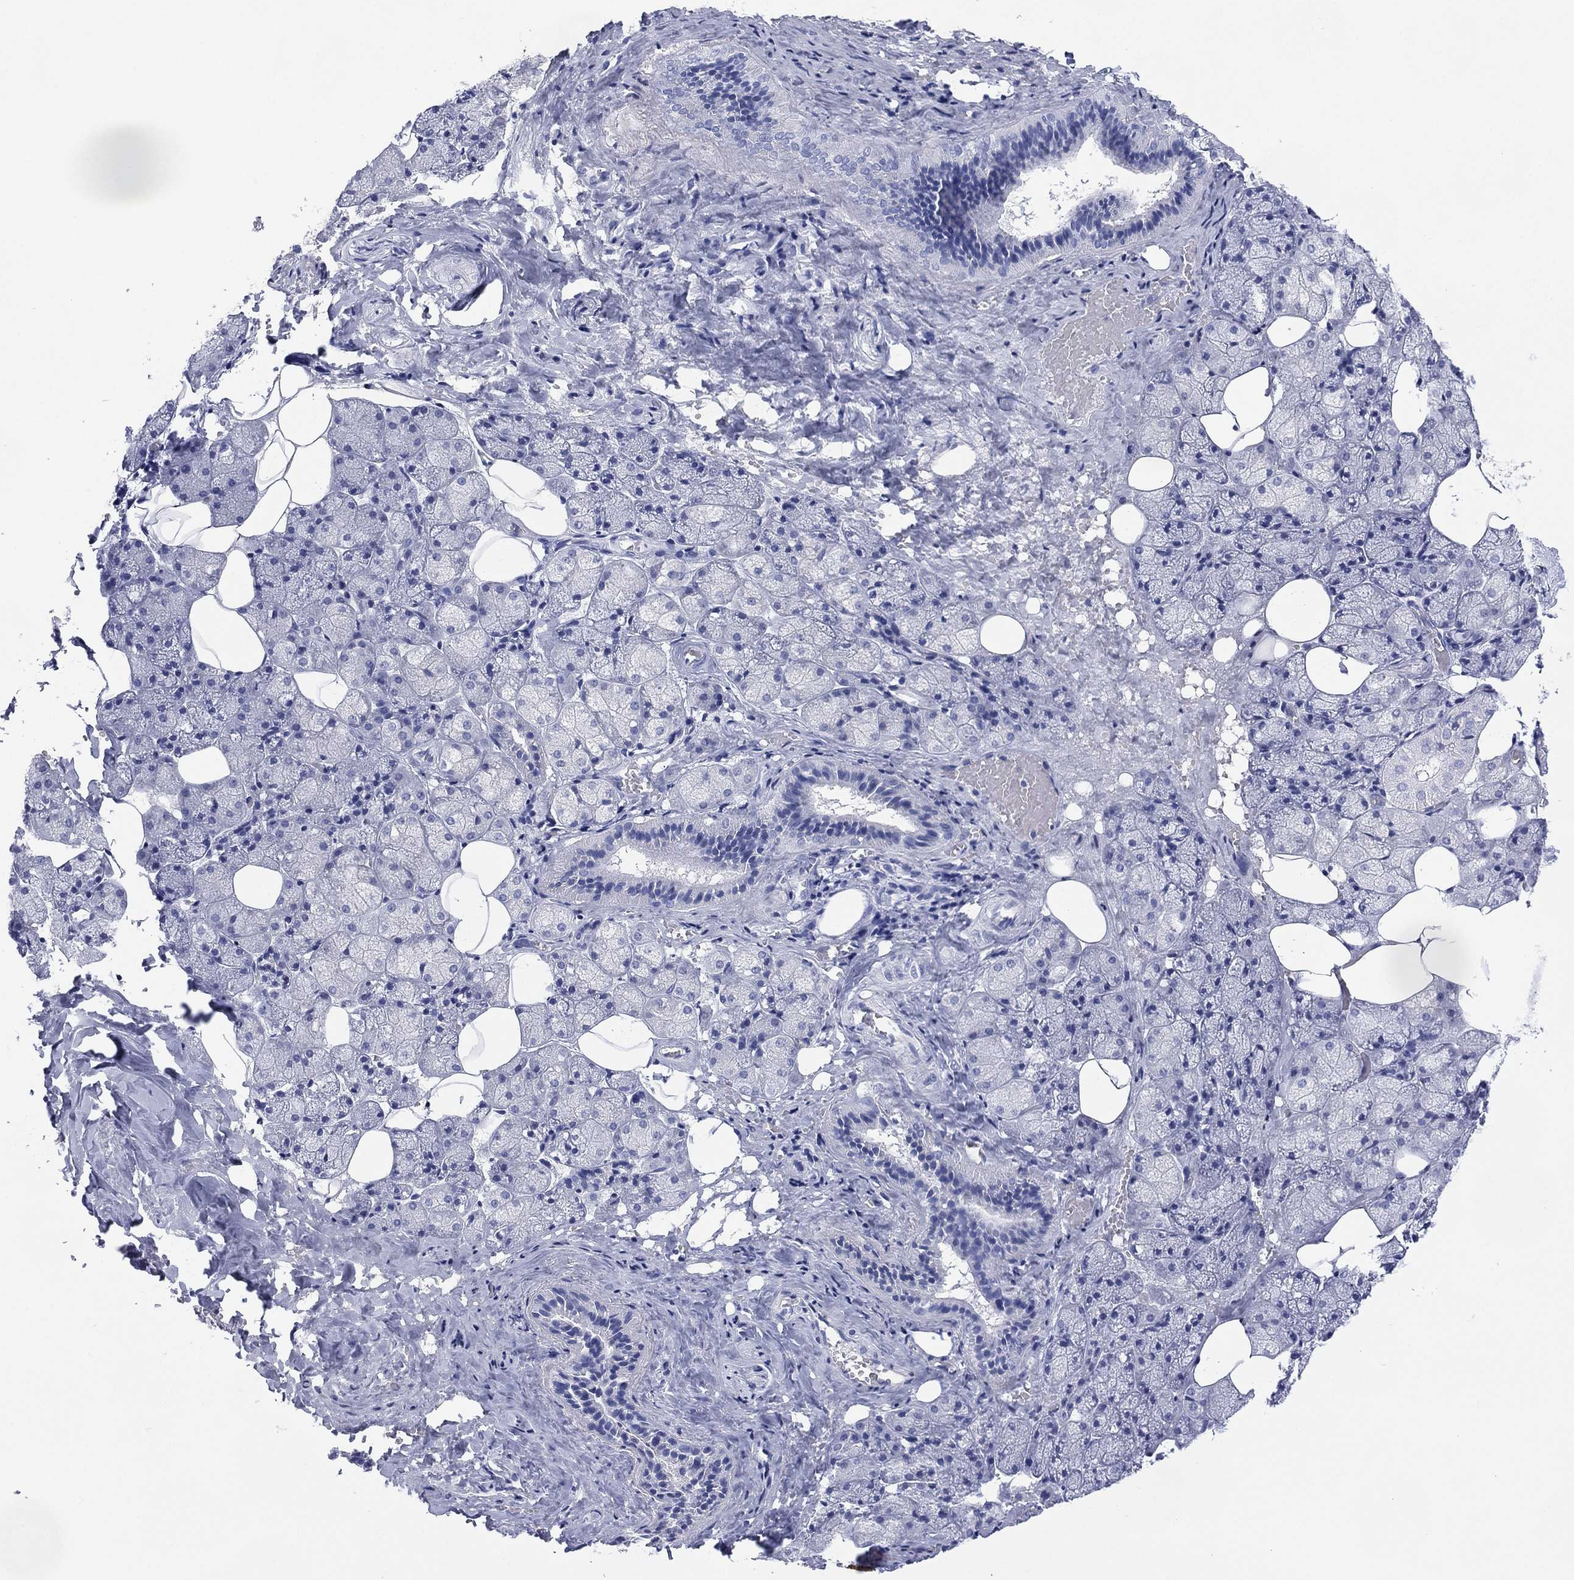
{"staining": {"intensity": "negative", "quantity": "none", "location": "none"}, "tissue": "salivary gland", "cell_type": "Glandular cells", "image_type": "normal", "snomed": [{"axis": "morphology", "description": "Normal tissue, NOS"}, {"axis": "topography", "description": "Salivary gland"}], "caption": "Photomicrograph shows no significant protein expression in glandular cells of normal salivary gland.", "gene": "DSG1", "patient": {"sex": "male", "age": 38}}